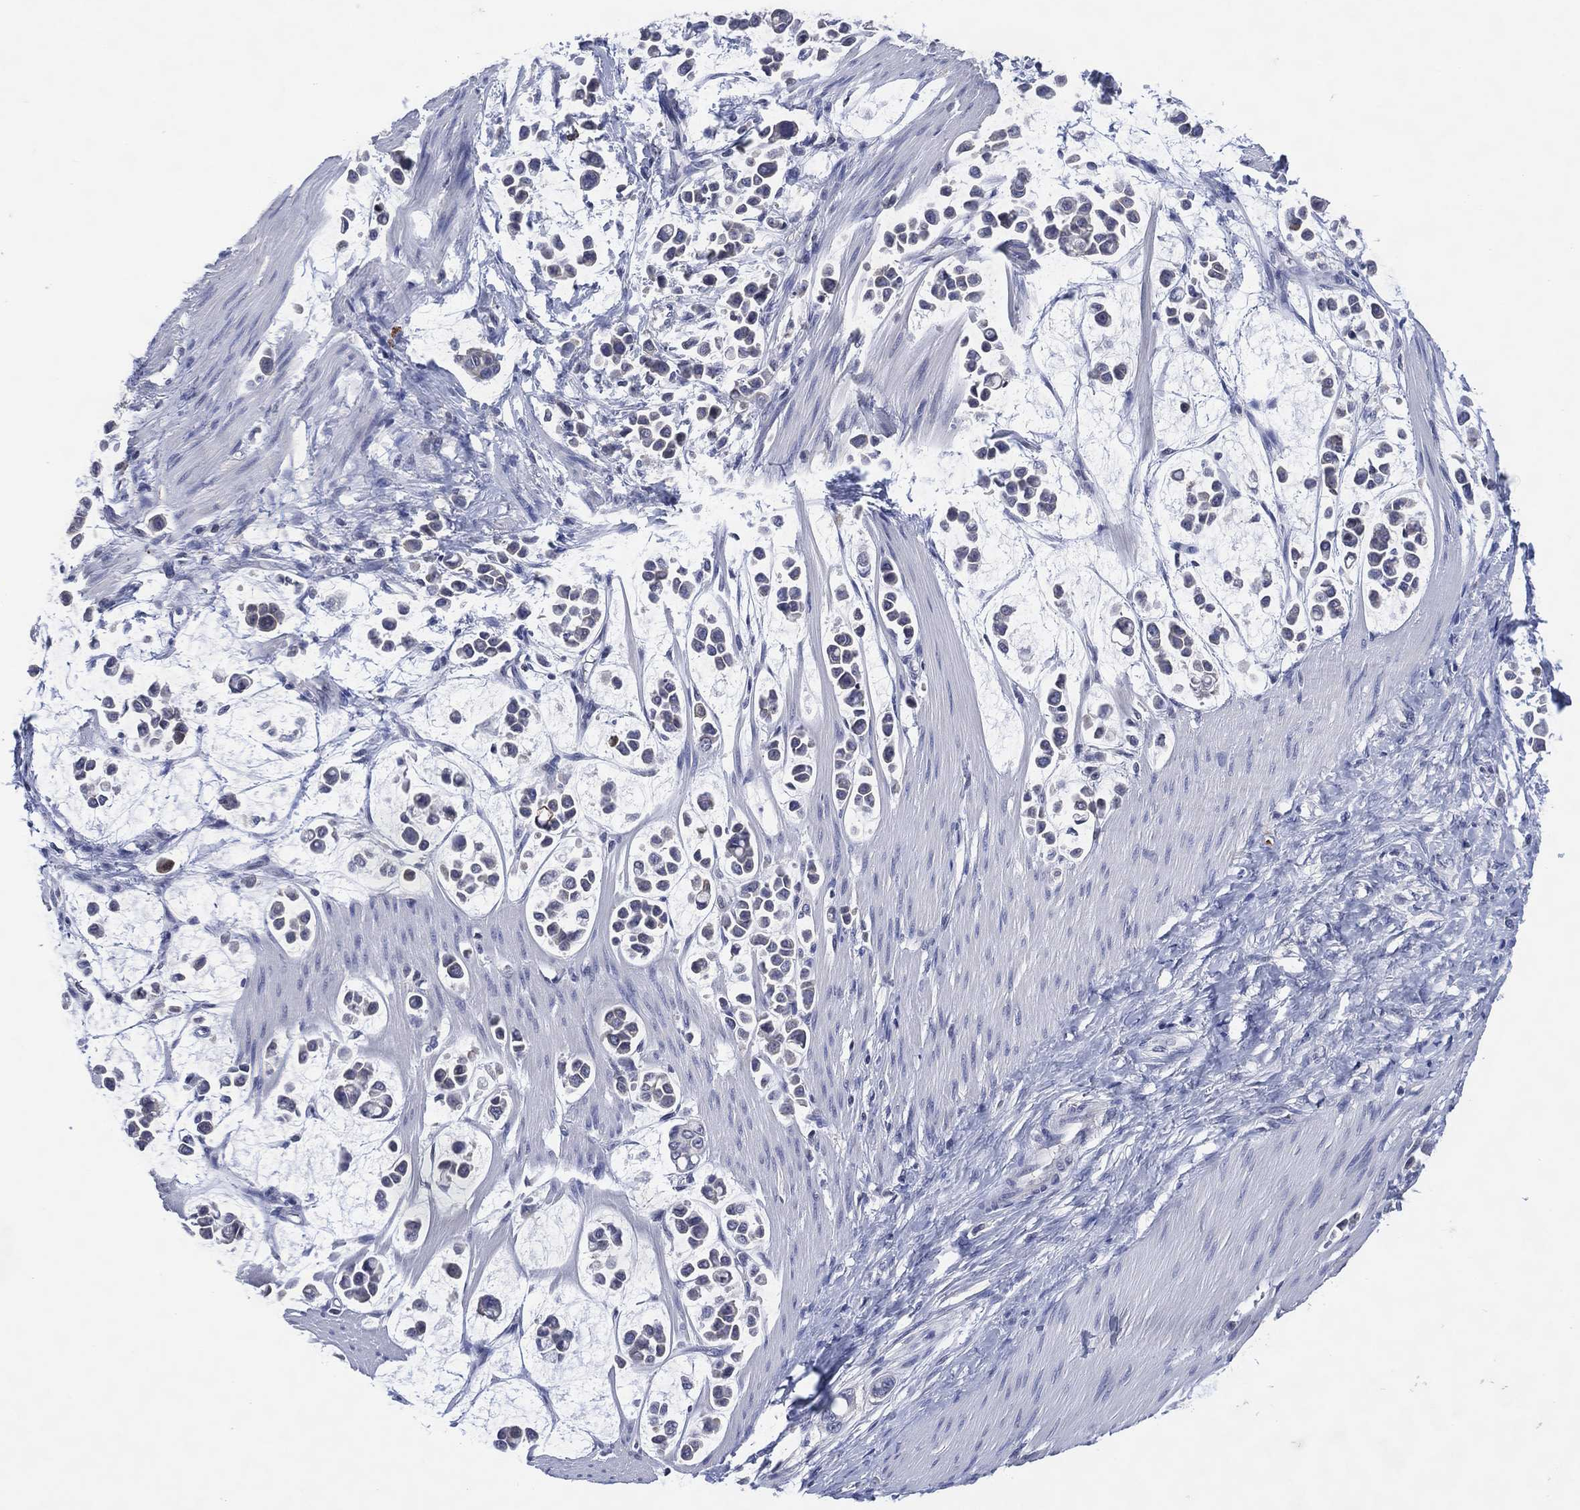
{"staining": {"intensity": "negative", "quantity": "none", "location": "none"}, "tissue": "stomach cancer", "cell_type": "Tumor cells", "image_type": "cancer", "snomed": [{"axis": "morphology", "description": "Adenocarcinoma, NOS"}, {"axis": "topography", "description": "Stomach"}], "caption": "Immunohistochemistry of human stomach cancer displays no expression in tumor cells. (IHC, brightfield microscopy, high magnification).", "gene": "USP26", "patient": {"sex": "male", "age": 82}}